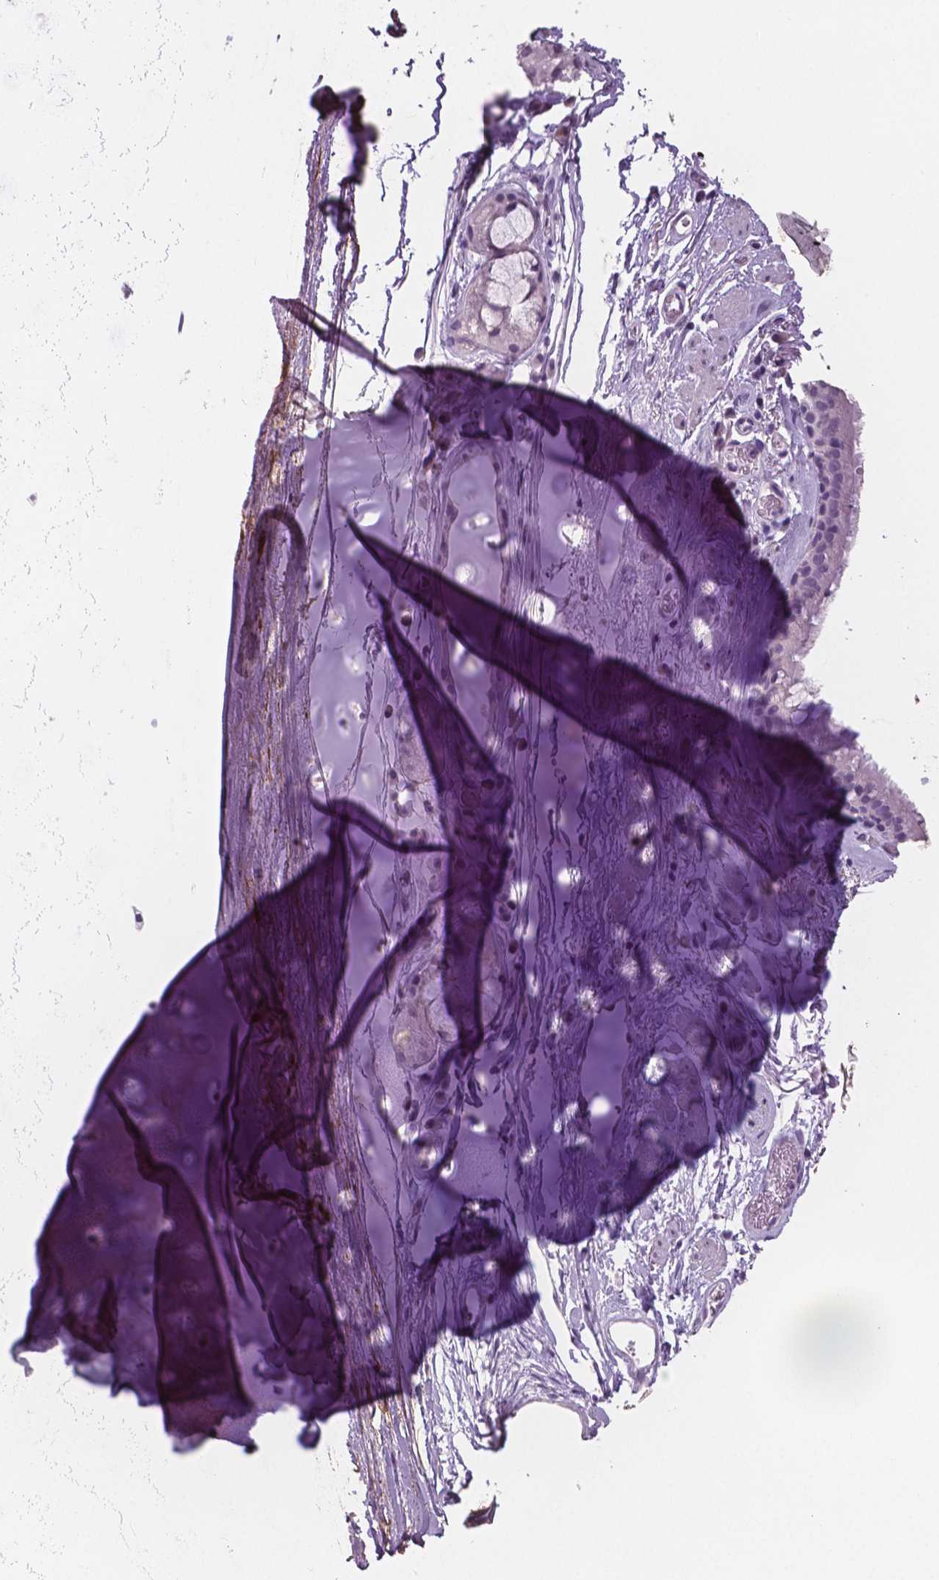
{"staining": {"intensity": "negative", "quantity": "none", "location": "none"}, "tissue": "bronchus", "cell_type": "Respiratory epithelial cells", "image_type": "normal", "snomed": [{"axis": "morphology", "description": "Normal tissue, NOS"}, {"axis": "topography", "description": "Cartilage tissue"}, {"axis": "topography", "description": "Bronchus"}], "caption": "DAB (3,3'-diaminobenzidine) immunohistochemical staining of unremarkable human bronchus demonstrates no significant expression in respiratory epithelial cells.", "gene": "NECAB1", "patient": {"sex": "male", "age": 58}}